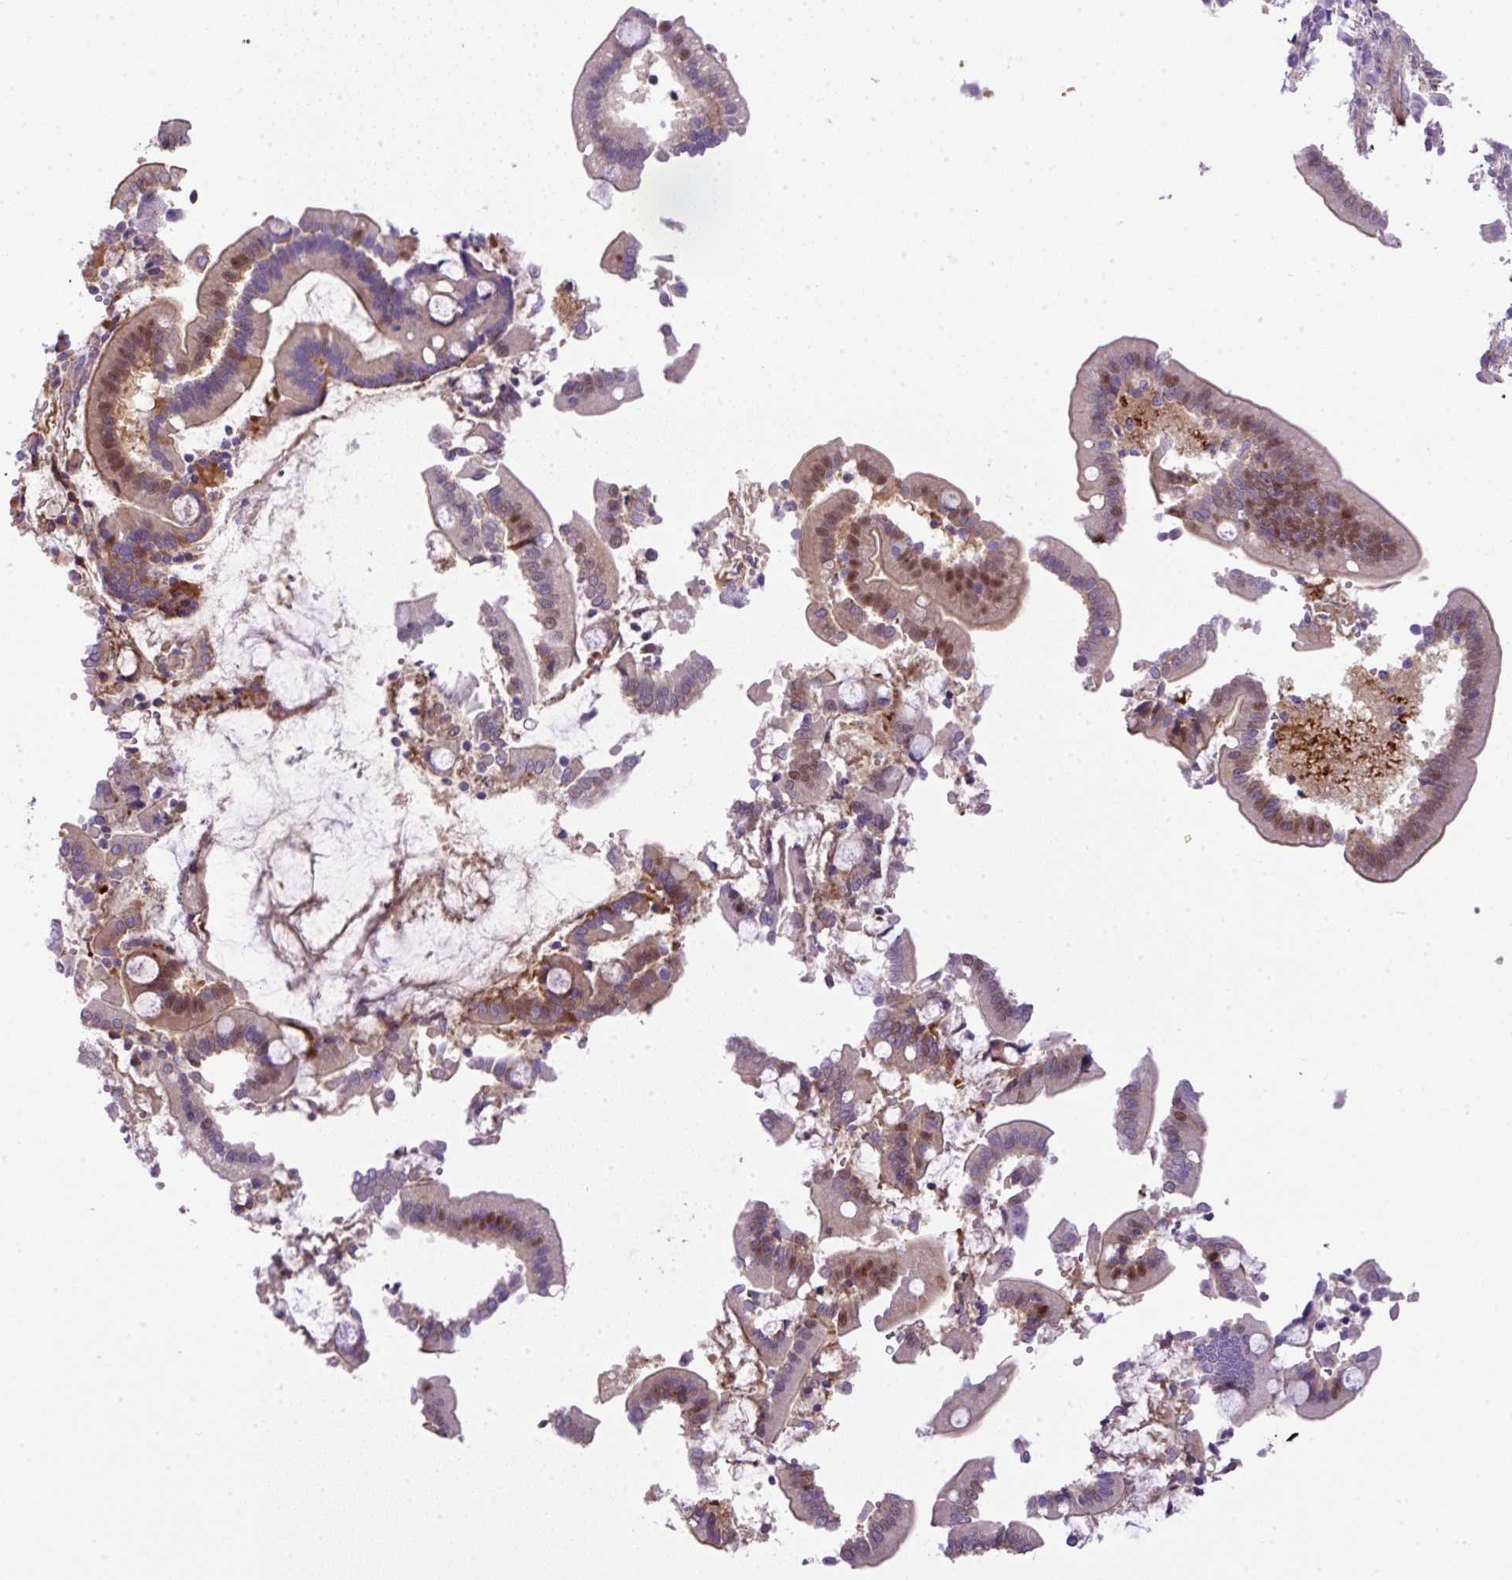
{"staining": {"intensity": "moderate", "quantity": "<25%", "location": "nuclear"}, "tissue": "pancreatic cancer", "cell_type": "Tumor cells", "image_type": "cancer", "snomed": [{"axis": "morphology", "description": "Normal tissue, NOS"}, {"axis": "morphology", "description": "Adenocarcinoma, NOS"}, {"axis": "topography", "description": "Pancreas"}], "caption": "Human pancreatic cancer (adenocarcinoma) stained with a protein marker demonstrates moderate staining in tumor cells.", "gene": "NPTN", "patient": {"sex": "female", "age": 55}}